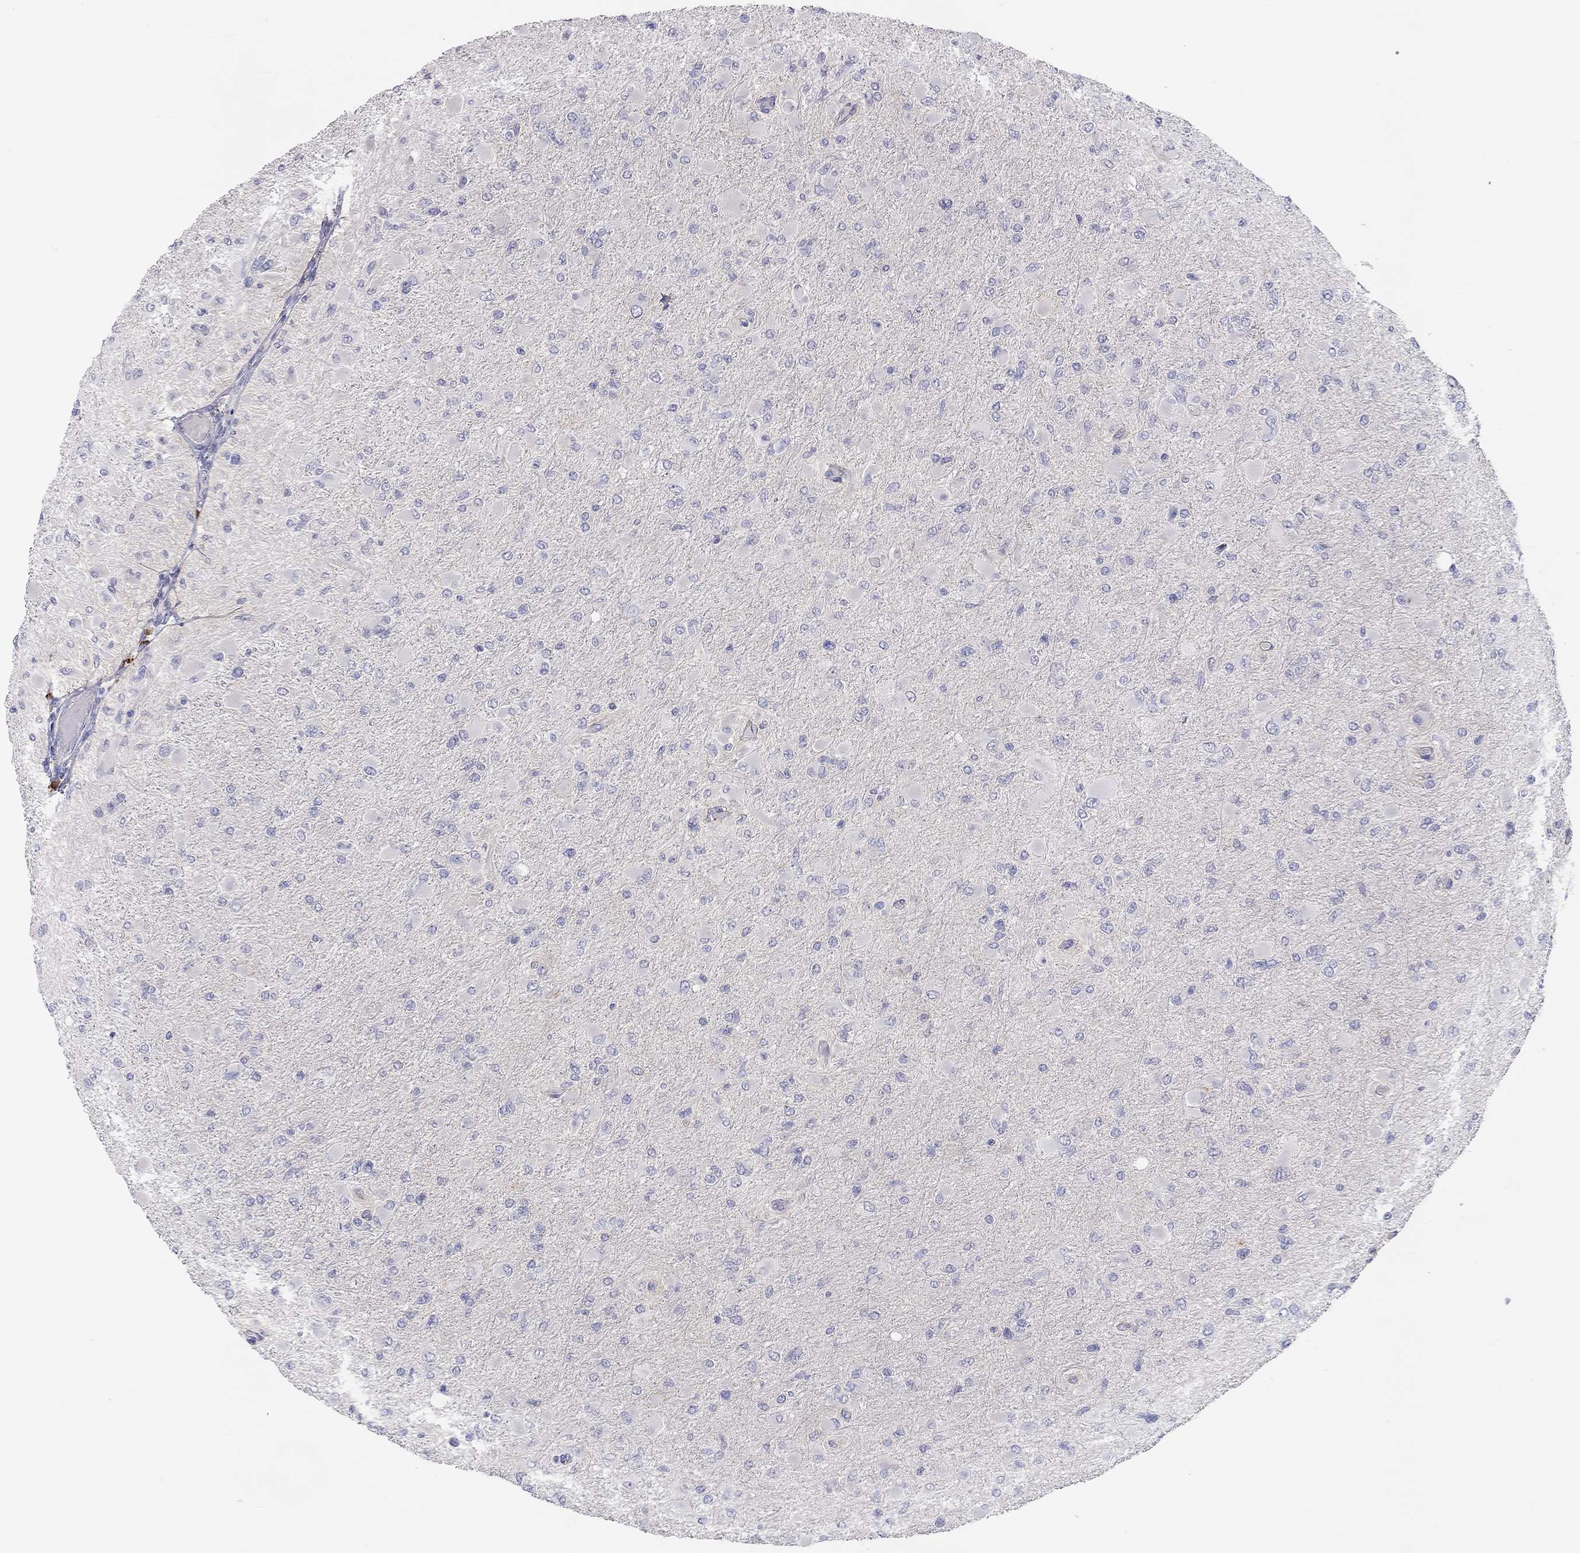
{"staining": {"intensity": "negative", "quantity": "none", "location": "none"}, "tissue": "glioma", "cell_type": "Tumor cells", "image_type": "cancer", "snomed": [{"axis": "morphology", "description": "Glioma, malignant, High grade"}, {"axis": "topography", "description": "Cerebral cortex"}], "caption": "The photomicrograph shows no staining of tumor cells in glioma. Brightfield microscopy of immunohistochemistry stained with DAB (brown) and hematoxylin (blue), captured at high magnification.", "gene": "ST7L", "patient": {"sex": "female", "age": 36}}